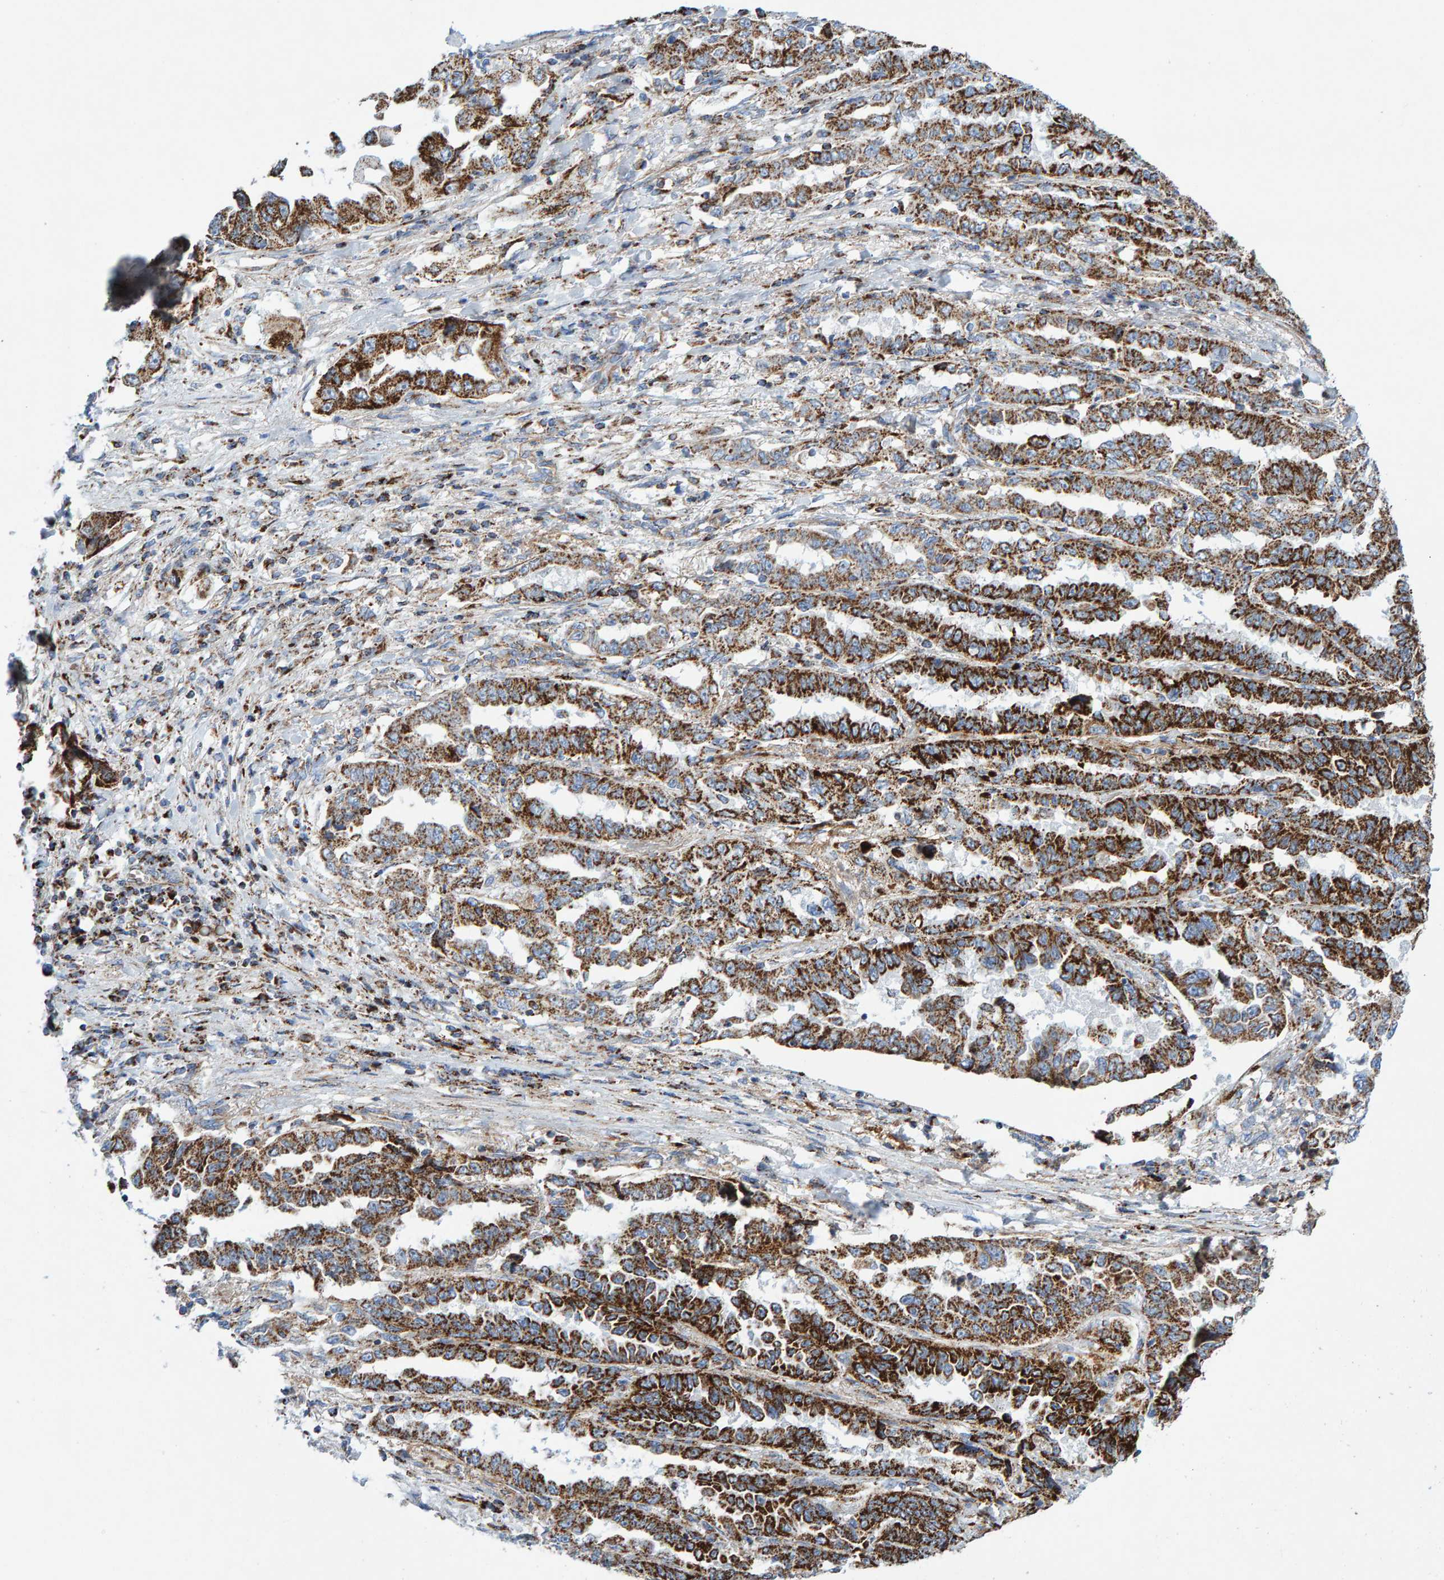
{"staining": {"intensity": "strong", "quantity": ">75%", "location": "cytoplasmic/membranous"}, "tissue": "lung cancer", "cell_type": "Tumor cells", "image_type": "cancer", "snomed": [{"axis": "morphology", "description": "Adenocarcinoma, NOS"}, {"axis": "topography", "description": "Lung"}], "caption": "Immunohistochemistry staining of lung cancer, which demonstrates high levels of strong cytoplasmic/membranous positivity in about >75% of tumor cells indicating strong cytoplasmic/membranous protein expression. The staining was performed using DAB (brown) for protein detection and nuclei were counterstained in hematoxylin (blue).", "gene": "GGTA1", "patient": {"sex": "female", "age": 51}}